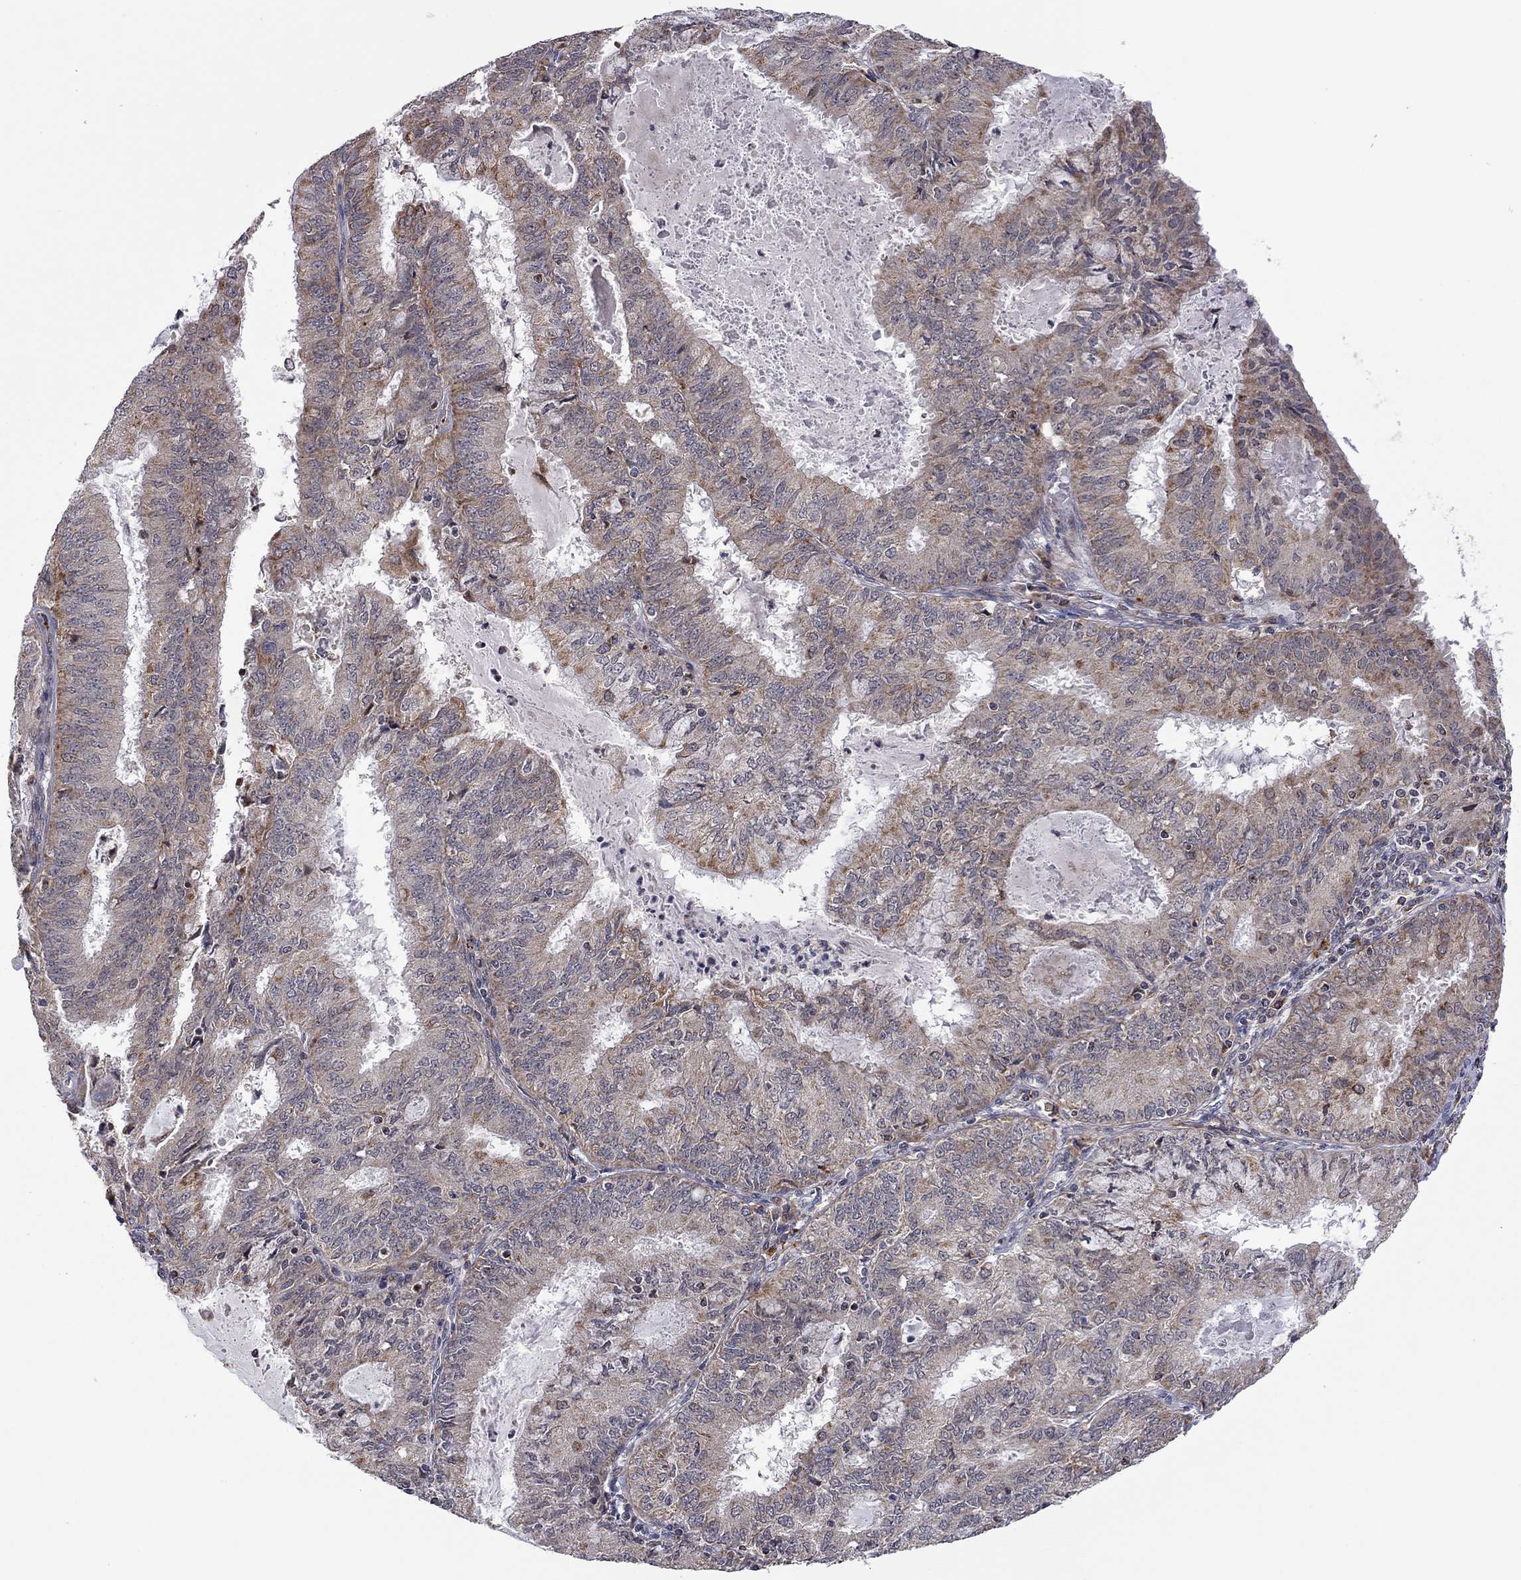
{"staining": {"intensity": "moderate", "quantity": "<25%", "location": "cytoplasmic/membranous"}, "tissue": "endometrial cancer", "cell_type": "Tumor cells", "image_type": "cancer", "snomed": [{"axis": "morphology", "description": "Adenocarcinoma, NOS"}, {"axis": "topography", "description": "Endometrium"}], "caption": "Immunohistochemistry micrograph of neoplastic tissue: human adenocarcinoma (endometrial) stained using immunohistochemistry reveals low levels of moderate protein expression localized specifically in the cytoplasmic/membranous of tumor cells, appearing as a cytoplasmic/membranous brown color.", "gene": "IDS", "patient": {"sex": "female", "age": 57}}